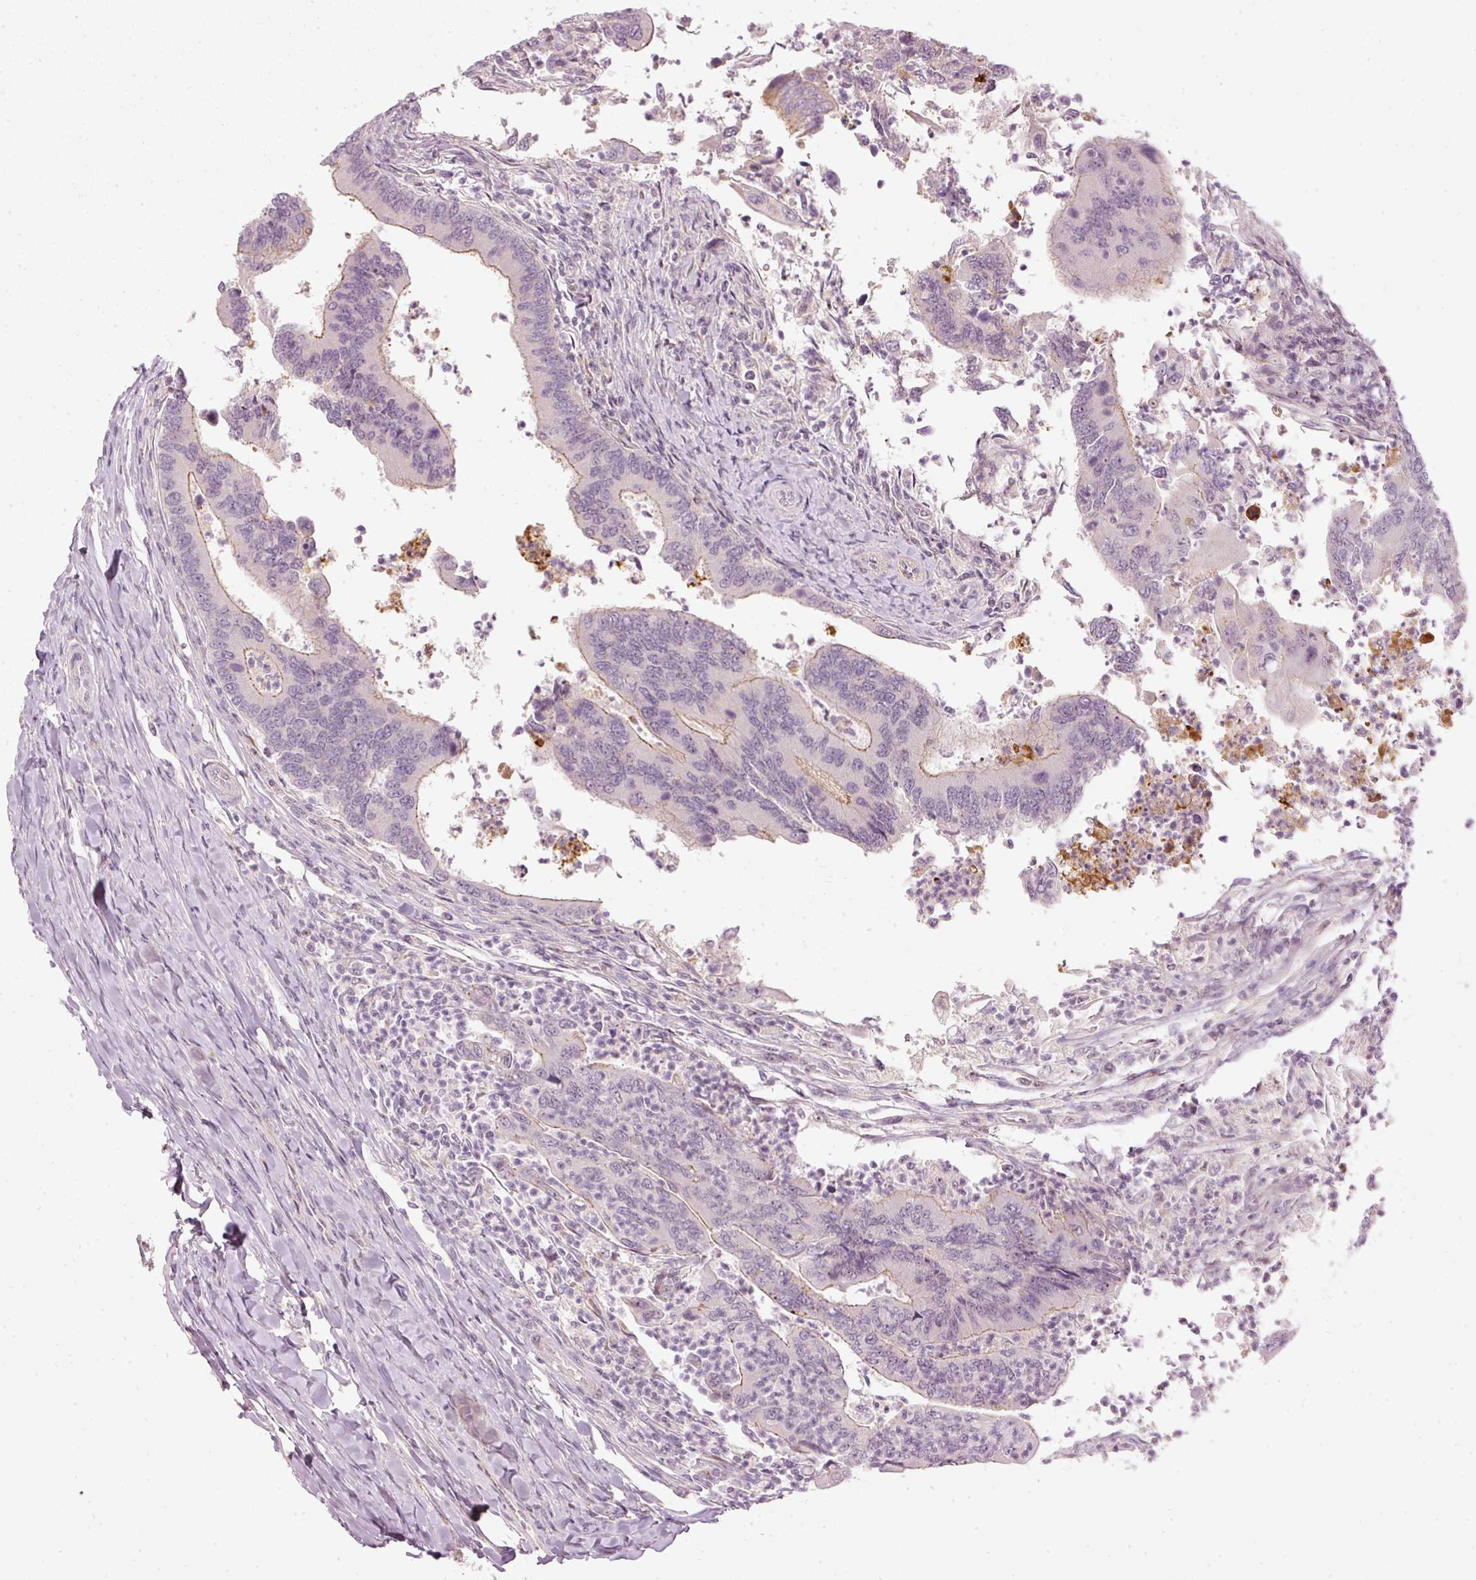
{"staining": {"intensity": "moderate", "quantity": "<25%", "location": "cytoplasmic/membranous"}, "tissue": "colorectal cancer", "cell_type": "Tumor cells", "image_type": "cancer", "snomed": [{"axis": "morphology", "description": "Adenocarcinoma, NOS"}, {"axis": "topography", "description": "Colon"}], "caption": "Immunohistochemical staining of human colorectal cancer (adenocarcinoma) demonstrates low levels of moderate cytoplasmic/membranous protein positivity in about <25% of tumor cells.", "gene": "VCAM1", "patient": {"sex": "female", "age": 67}}